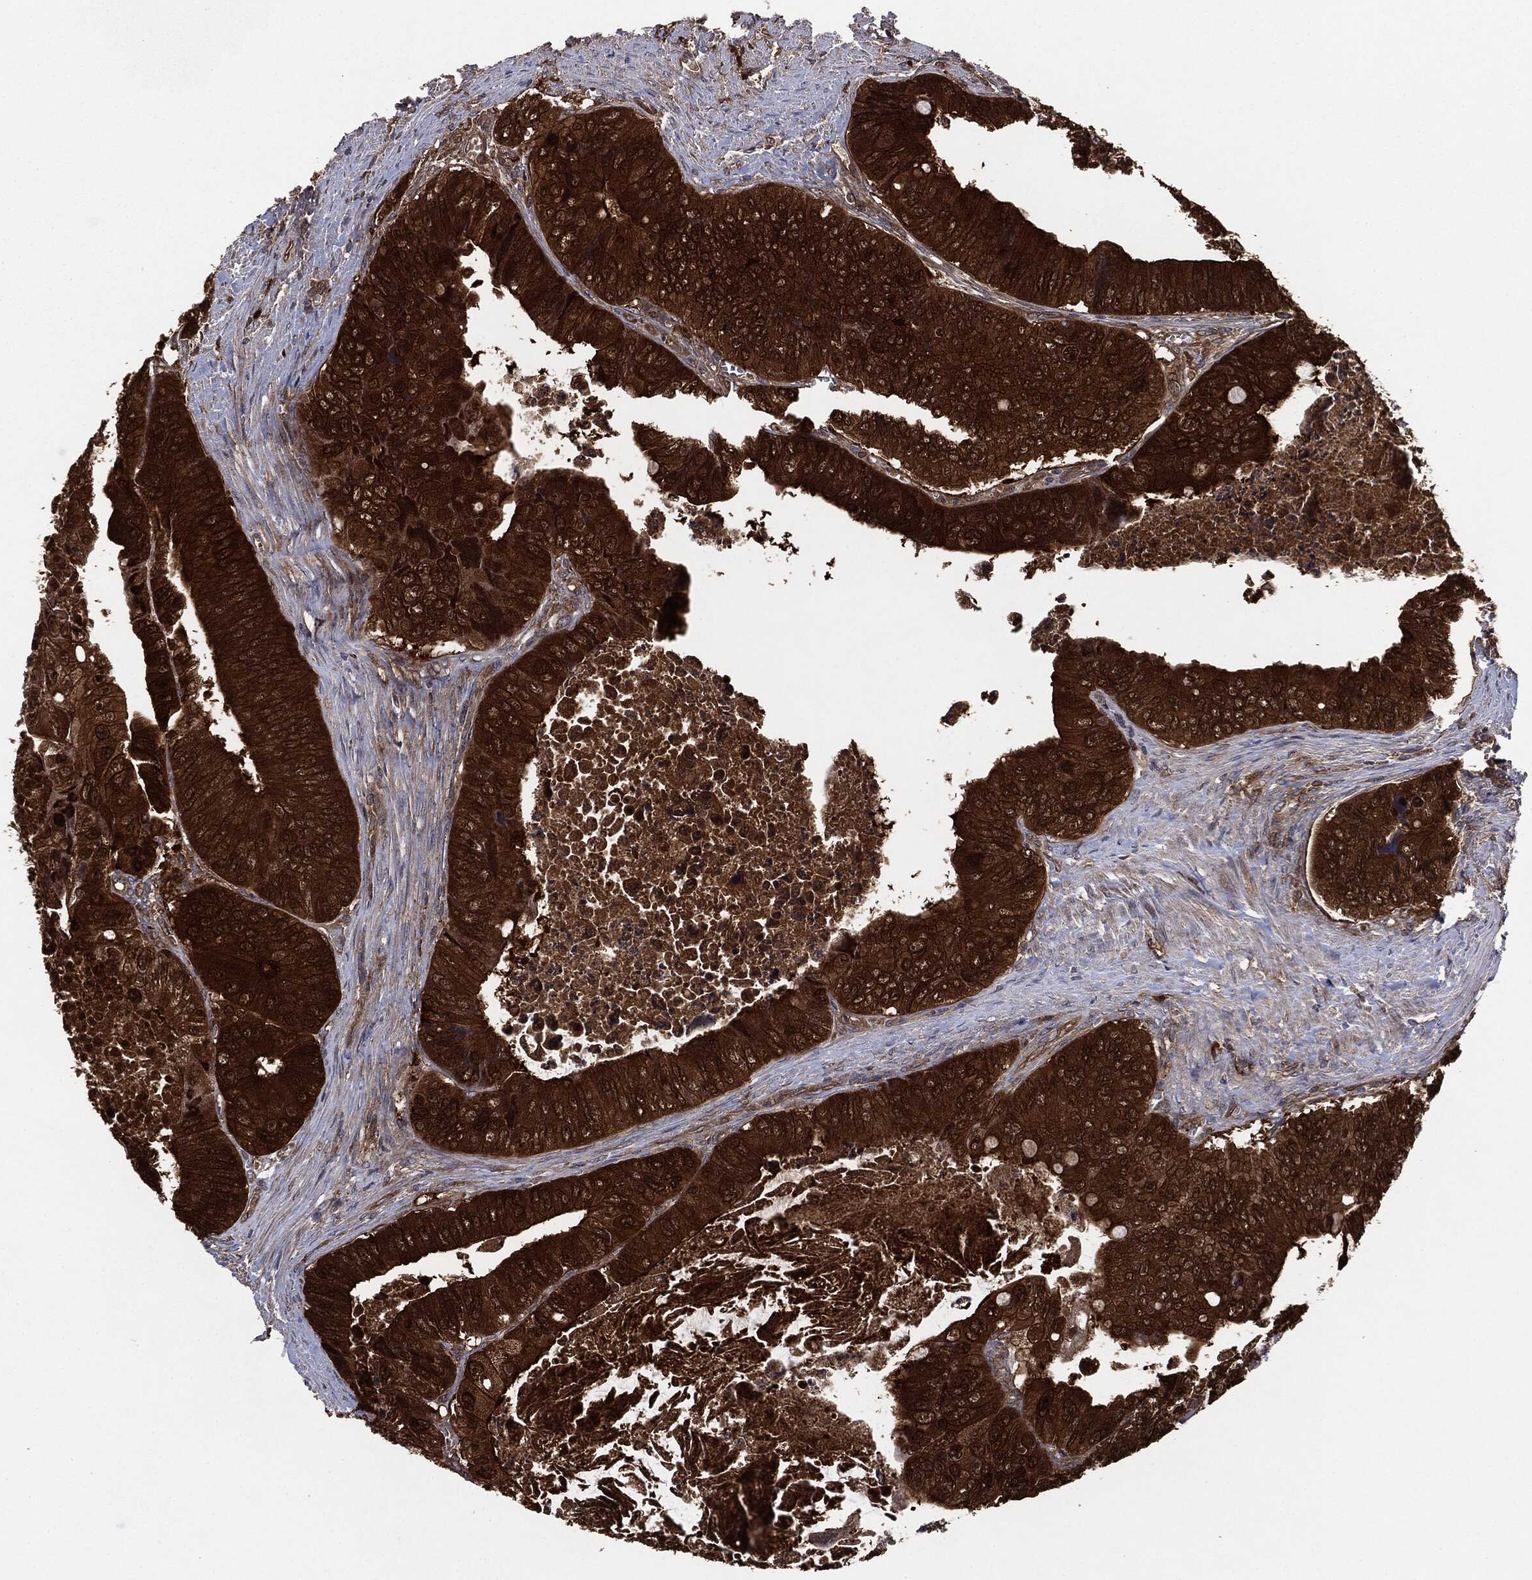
{"staining": {"intensity": "strong", "quantity": ">75%", "location": "cytoplasmic/membranous"}, "tissue": "colorectal cancer", "cell_type": "Tumor cells", "image_type": "cancer", "snomed": [{"axis": "morphology", "description": "Adenocarcinoma, NOS"}, {"axis": "topography", "description": "Colon"}], "caption": "Immunohistochemical staining of colorectal adenocarcinoma shows high levels of strong cytoplasmic/membranous protein staining in approximately >75% of tumor cells.", "gene": "NME1", "patient": {"sex": "female", "age": 84}}